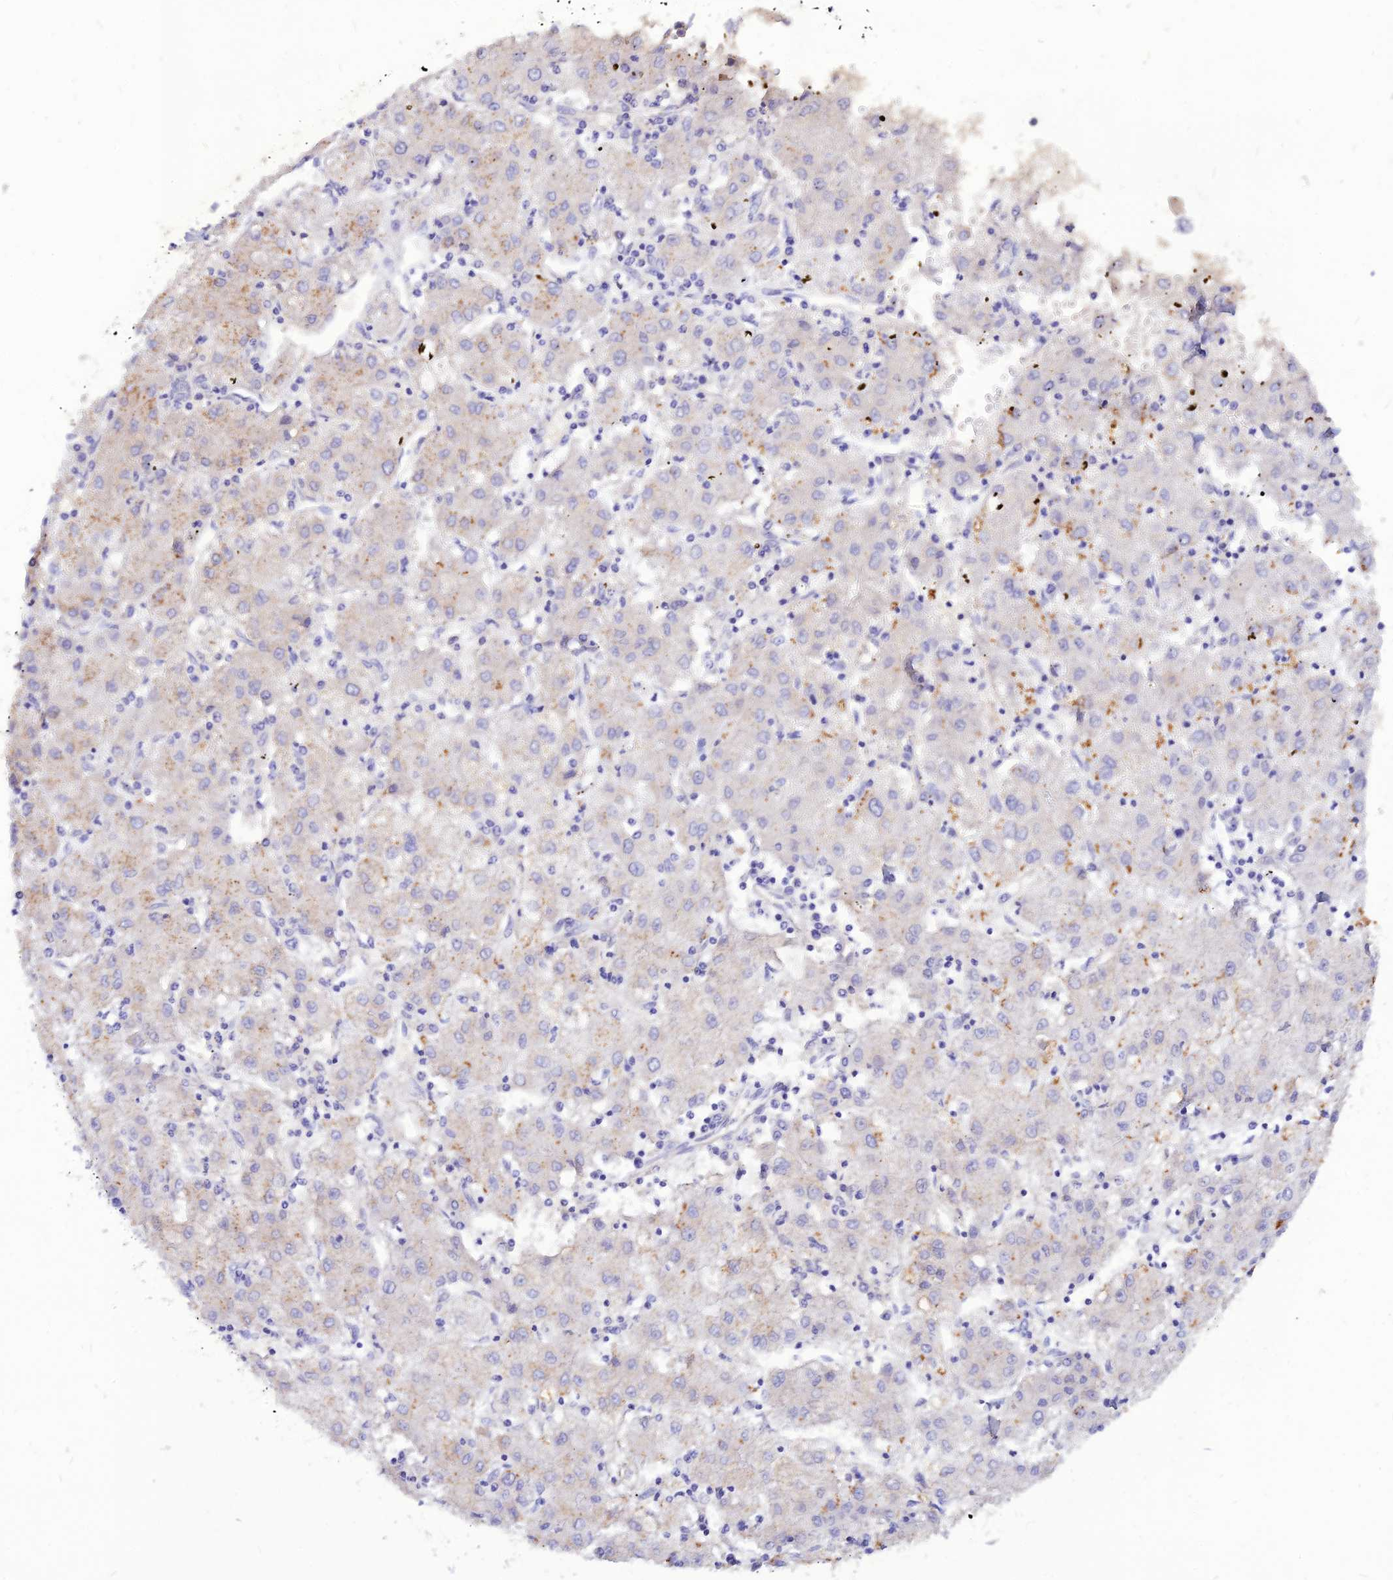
{"staining": {"intensity": "negative", "quantity": "none", "location": "none"}, "tissue": "liver cancer", "cell_type": "Tumor cells", "image_type": "cancer", "snomed": [{"axis": "morphology", "description": "Carcinoma, Hepatocellular, NOS"}, {"axis": "topography", "description": "Liver"}], "caption": "Immunohistochemistry (IHC) of human hepatocellular carcinoma (liver) displays no expression in tumor cells.", "gene": "CZIB", "patient": {"sex": "male", "age": 72}}